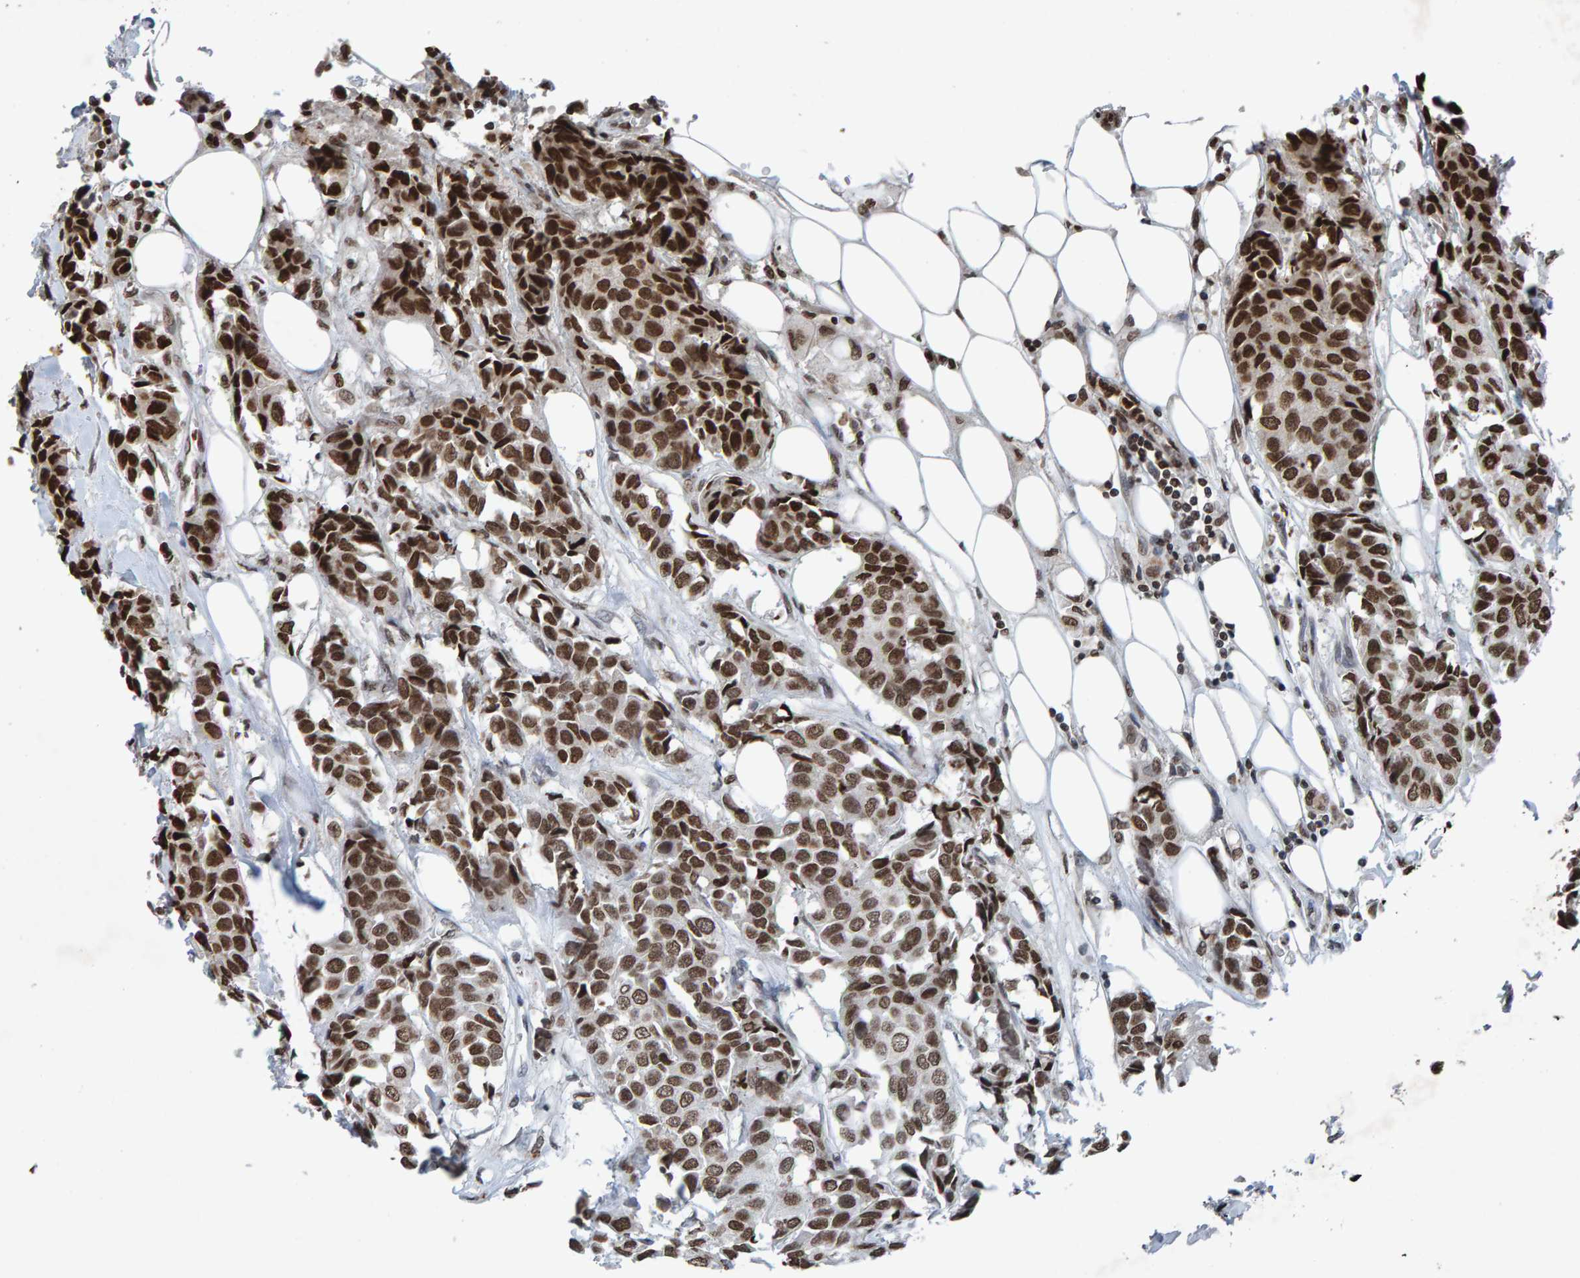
{"staining": {"intensity": "strong", "quantity": ">75%", "location": "nuclear"}, "tissue": "breast cancer", "cell_type": "Tumor cells", "image_type": "cancer", "snomed": [{"axis": "morphology", "description": "Duct carcinoma"}, {"axis": "topography", "description": "Breast"}], "caption": "Protein expression analysis of human infiltrating ductal carcinoma (breast) reveals strong nuclear expression in approximately >75% of tumor cells.", "gene": "H2AZ1", "patient": {"sex": "female", "age": 80}}